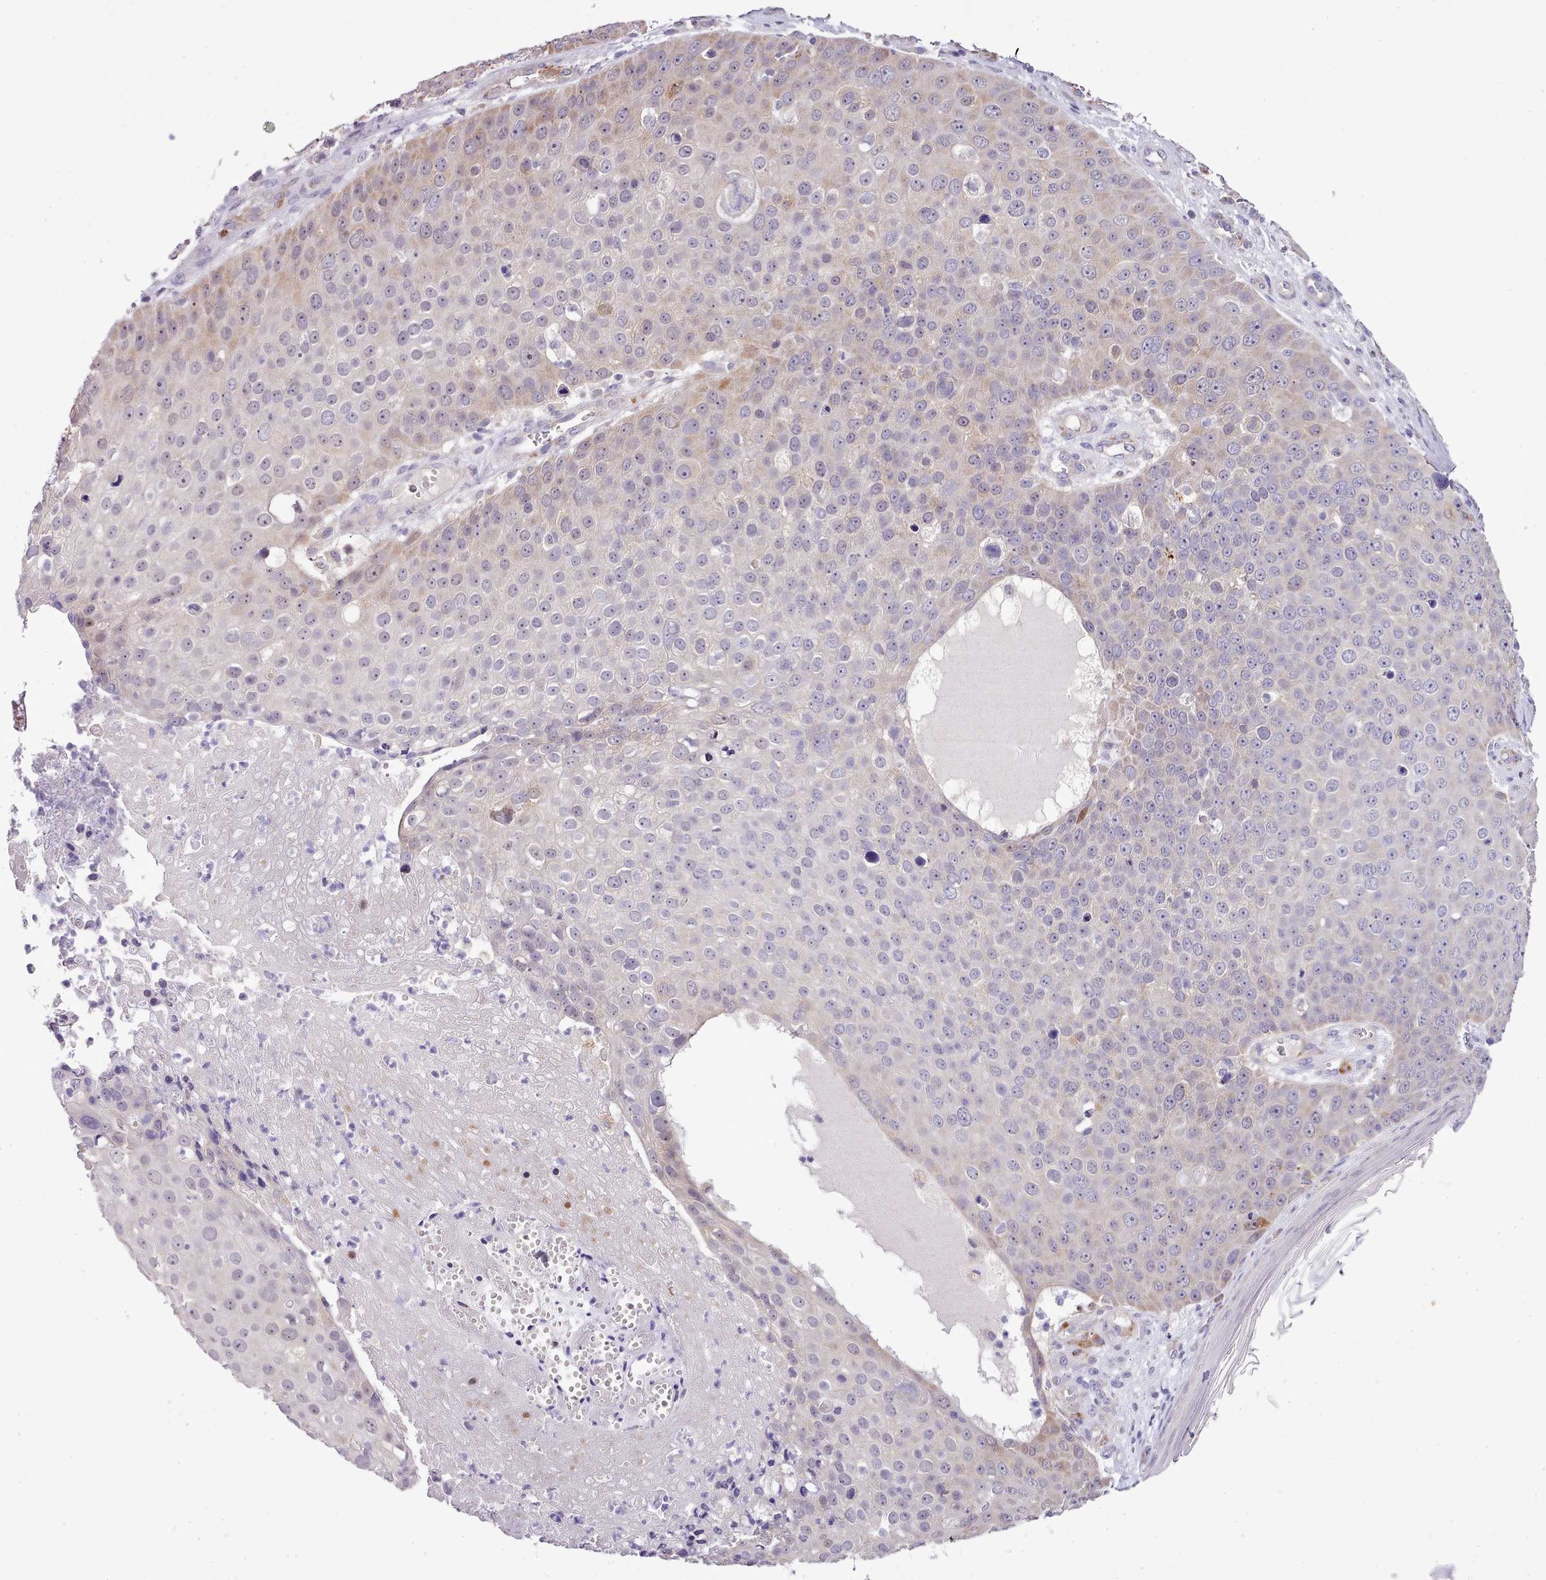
{"staining": {"intensity": "weak", "quantity": "<25%", "location": "cytoplasmic/membranous"}, "tissue": "skin cancer", "cell_type": "Tumor cells", "image_type": "cancer", "snomed": [{"axis": "morphology", "description": "Squamous cell carcinoma, NOS"}, {"axis": "topography", "description": "Skin"}], "caption": "DAB immunohistochemical staining of squamous cell carcinoma (skin) demonstrates no significant positivity in tumor cells.", "gene": "SETX", "patient": {"sex": "male", "age": 71}}